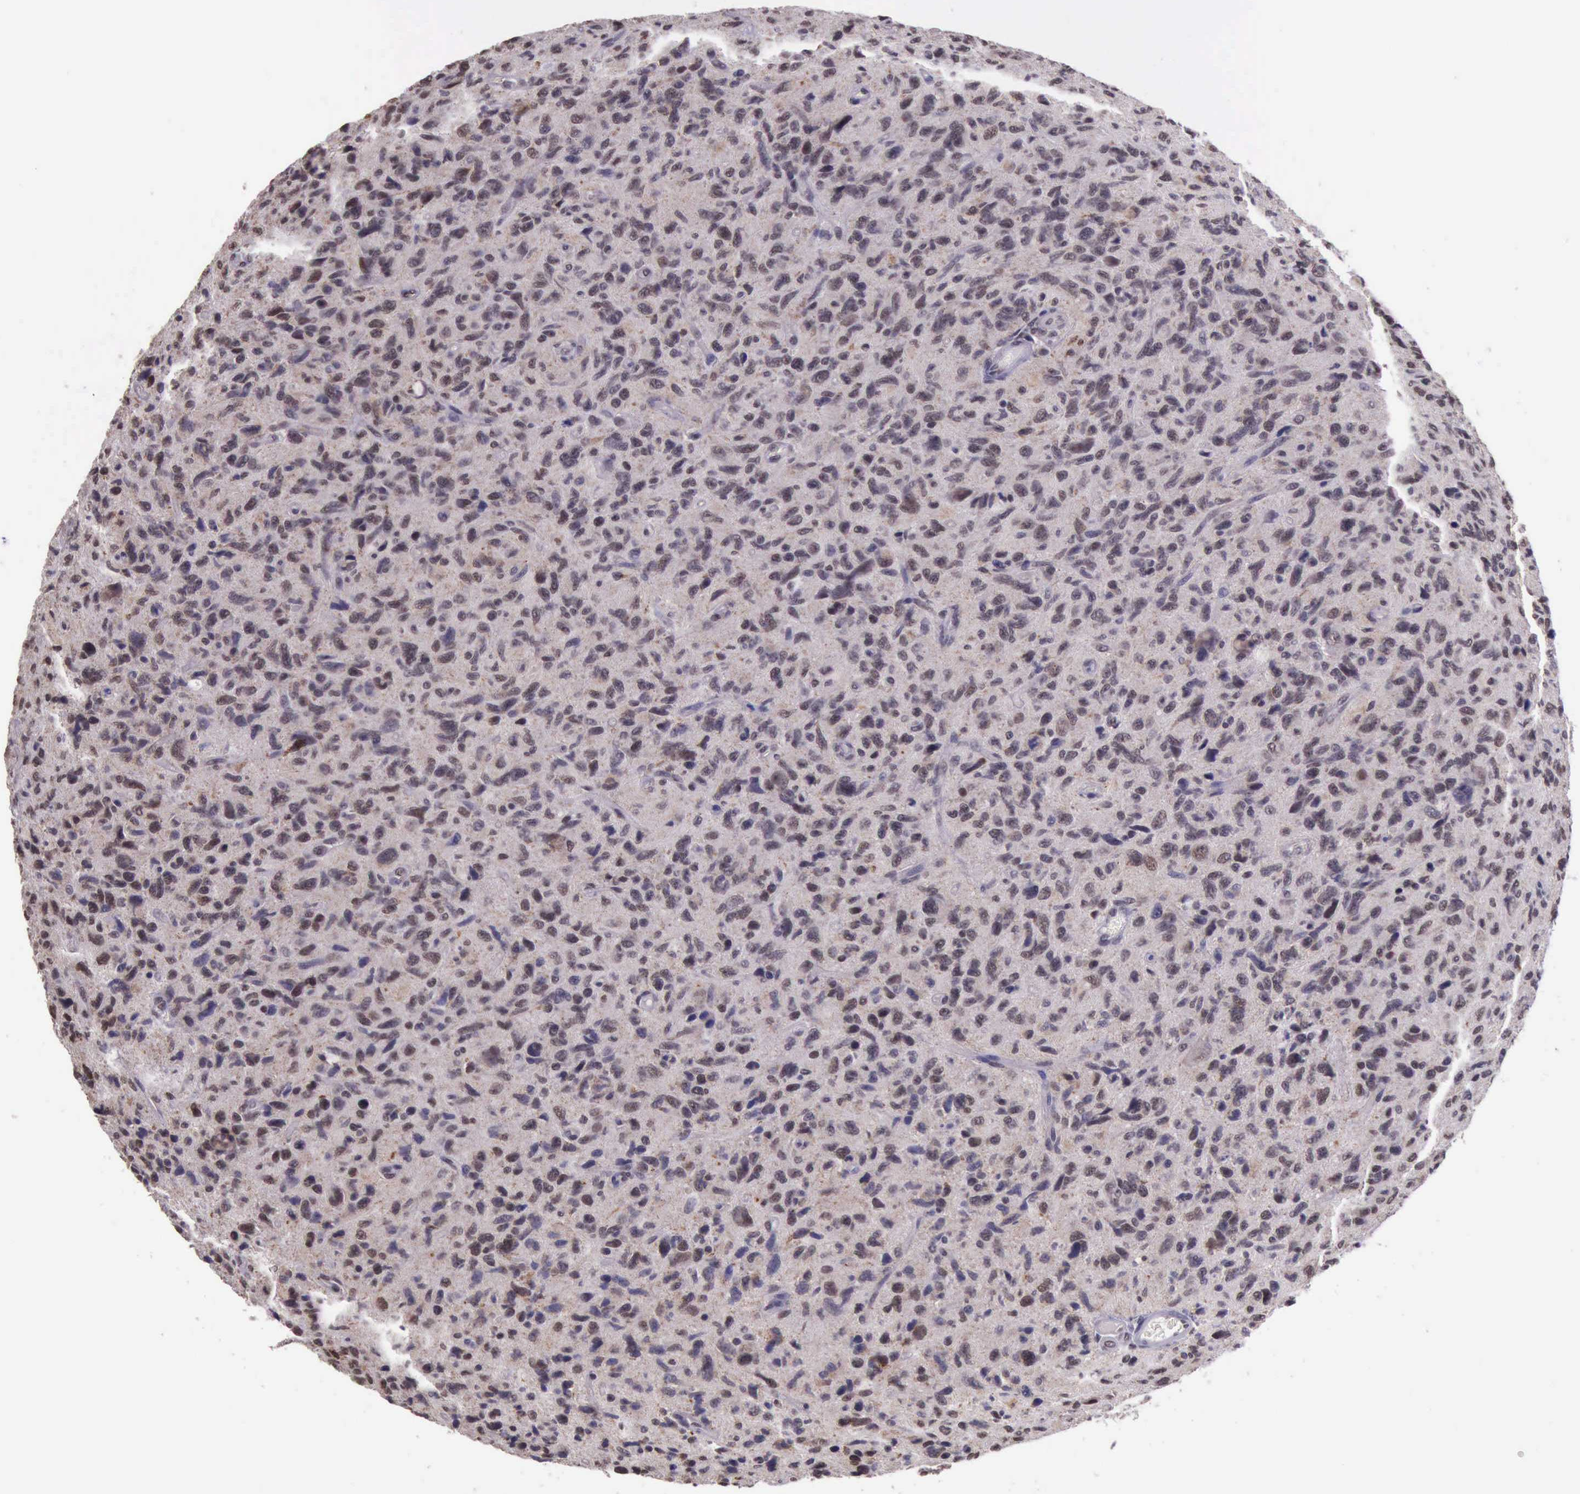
{"staining": {"intensity": "moderate", "quantity": ">75%", "location": "nuclear"}, "tissue": "glioma", "cell_type": "Tumor cells", "image_type": "cancer", "snomed": [{"axis": "morphology", "description": "Glioma, malignant, High grade"}, {"axis": "topography", "description": "Brain"}], "caption": "High-grade glioma (malignant) tissue shows moderate nuclear staining in about >75% of tumor cells, visualized by immunohistochemistry. The staining is performed using DAB brown chromogen to label protein expression. The nuclei are counter-stained blue using hematoxylin.", "gene": "PRPF39", "patient": {"sex": "female", "age": 60}}